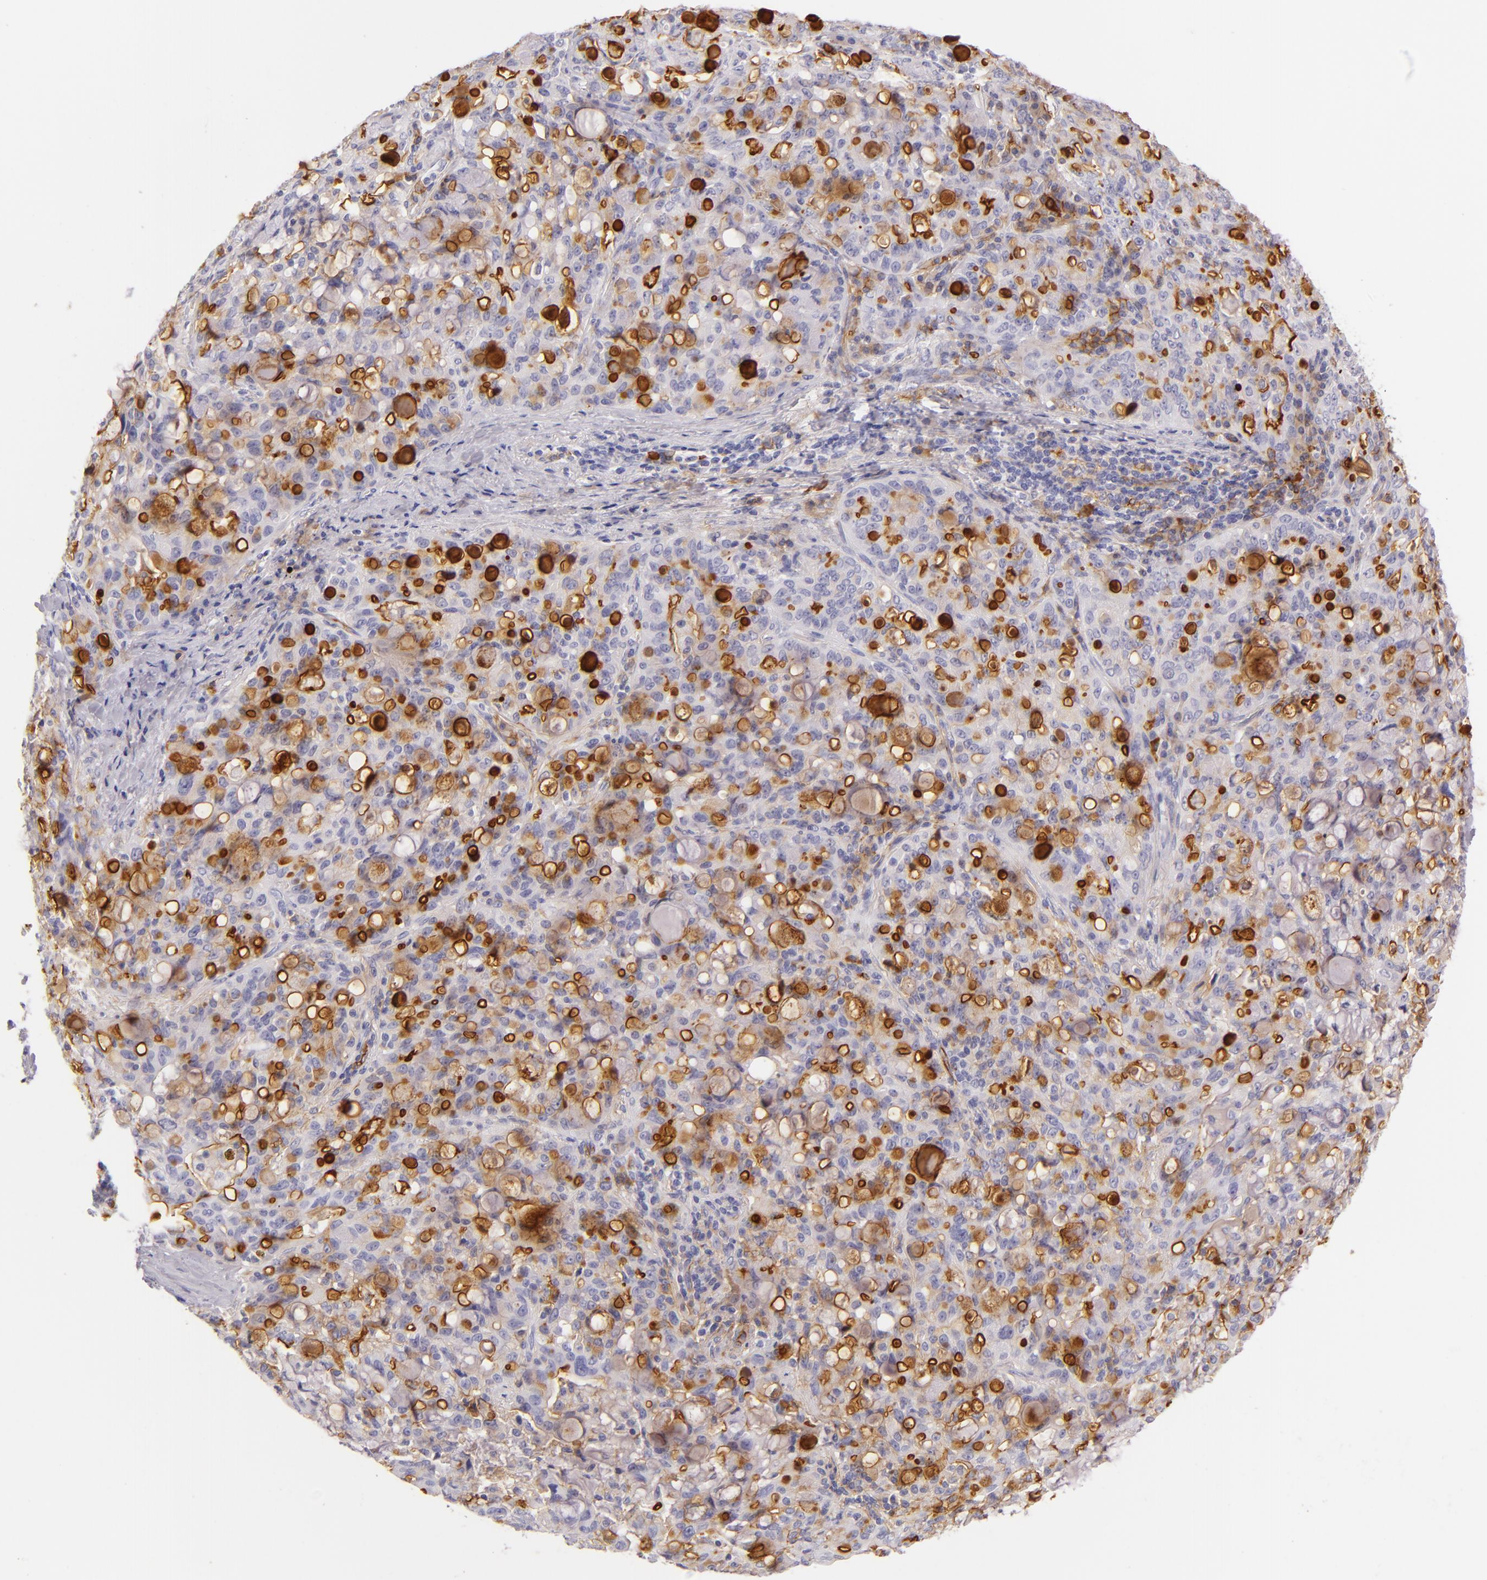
{"staining": {"intensity": "moderate", "quantity": "25%-75%", "location": "cytoplasmic/membranous"}, "tissue": "lung cancer", "cell_type": "Tumor cells", "image_type": "cancer", "snomed": [{"axis": "morphology", "description": "Adenocarcinoma, NOS"}, {"axis": "topography", "description": "Lung"}], "caption": "Protein analysis of adenocarcinoma (lung) tissue exhibits moderate cytoplasmic/membranous staining in about 25%-75% of tumor cells.", "gene": "ICAM1", "patient": {"sex": "female", "age": 44}}